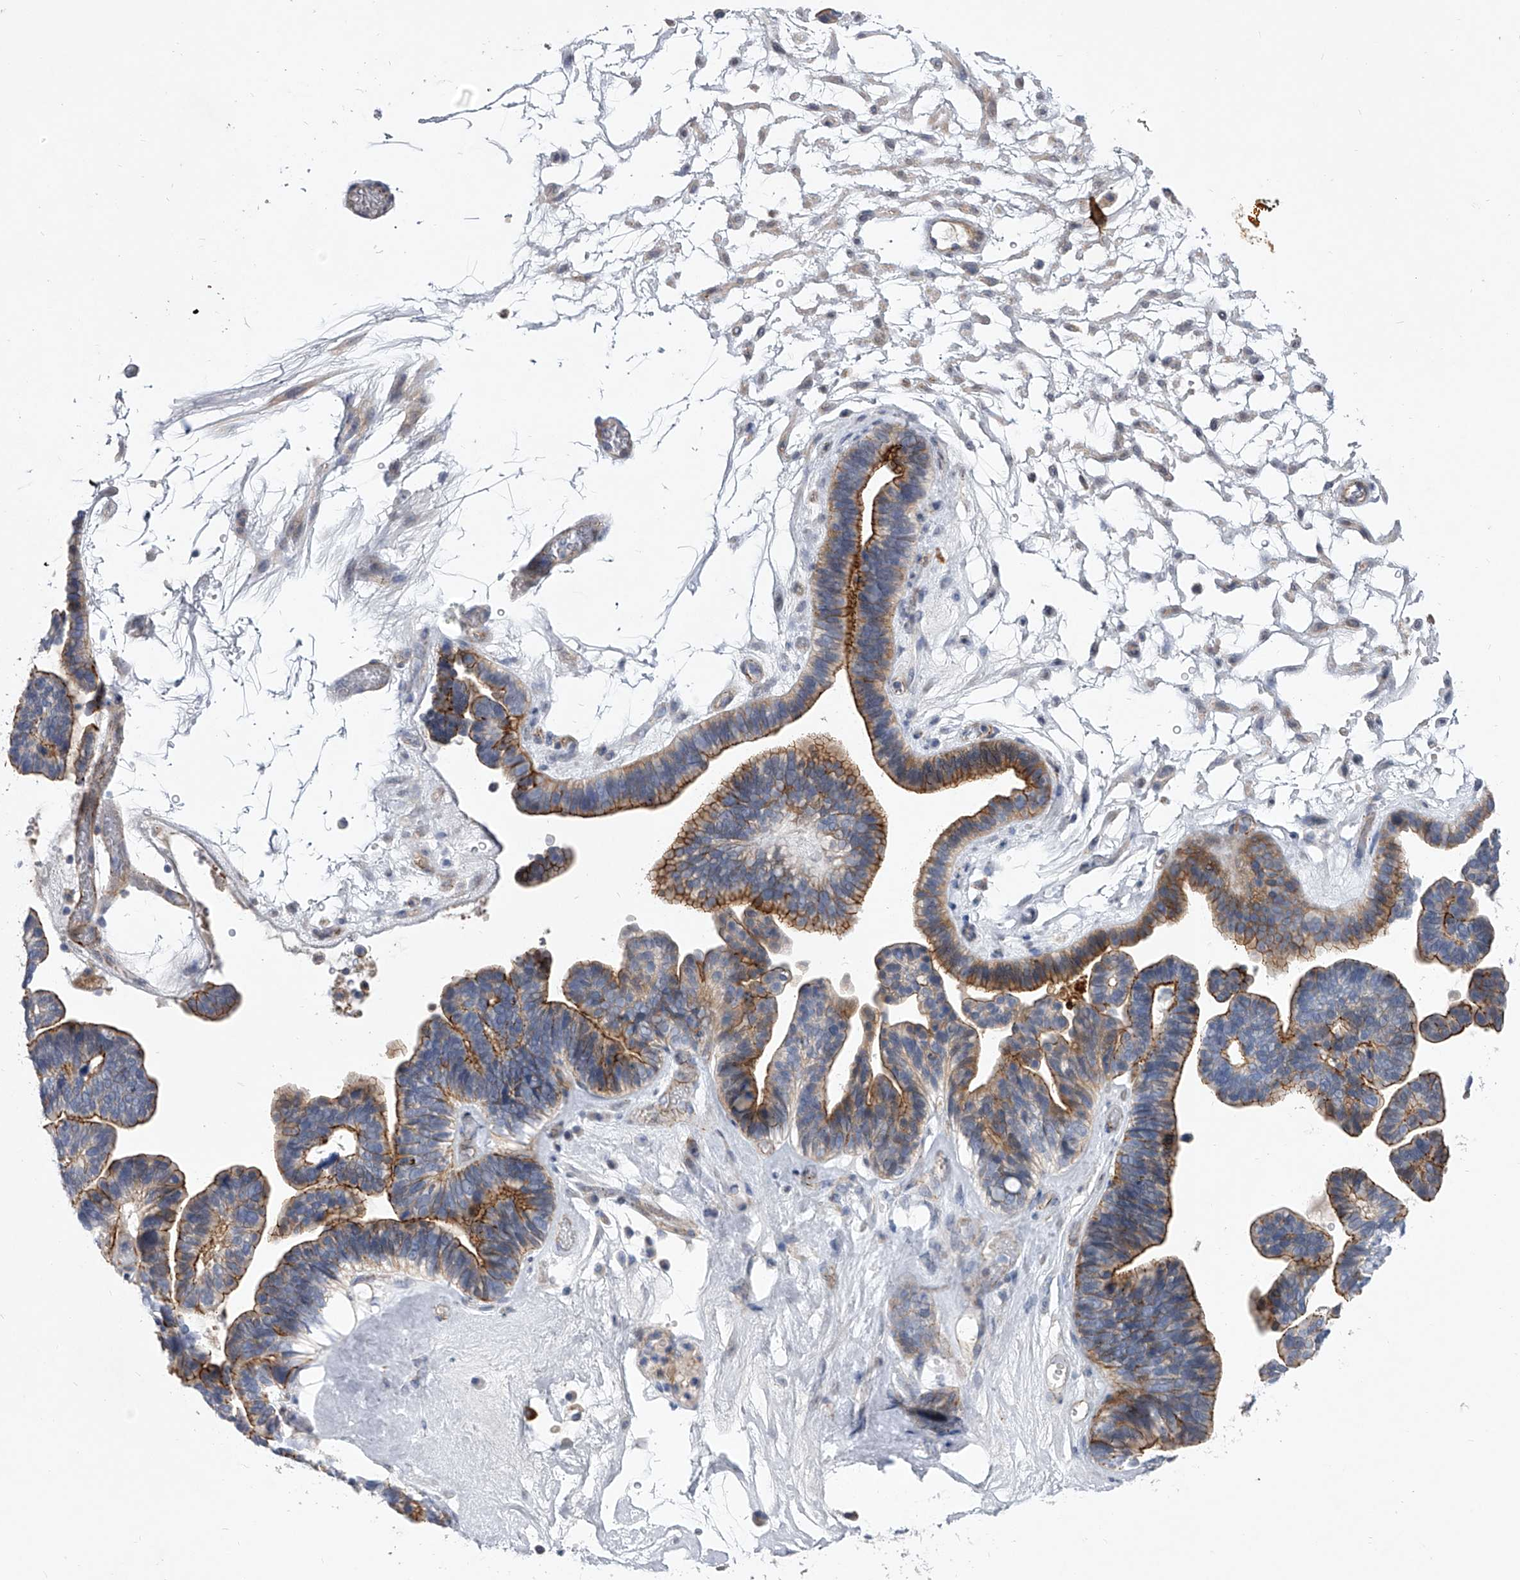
{"staining": {"intensity": "strong", "quantity": "25%-75%", "location": "cytoplasmic/membranous"}, "tissue": "ovarian cancer", "cell_type": "Tumor cells", "image_type": "cancer", "snomed": [{"axis": "morphology", "description": "Cystadenocarcinoma, serous, NOS"}, {"axis": "topography", "description": "Ovary"}], "caption": "Protein expression analysis of serous cystadenocarcinoma (ovarian) exhibits strong cytoplasmic/membranous expression in approximately 25%-75% of tumor cells. The protein is shown in brown color, while the nuclei are stained blue.", "gene": "MINDY4", "patient": {"sex": "female", "age": 56}}